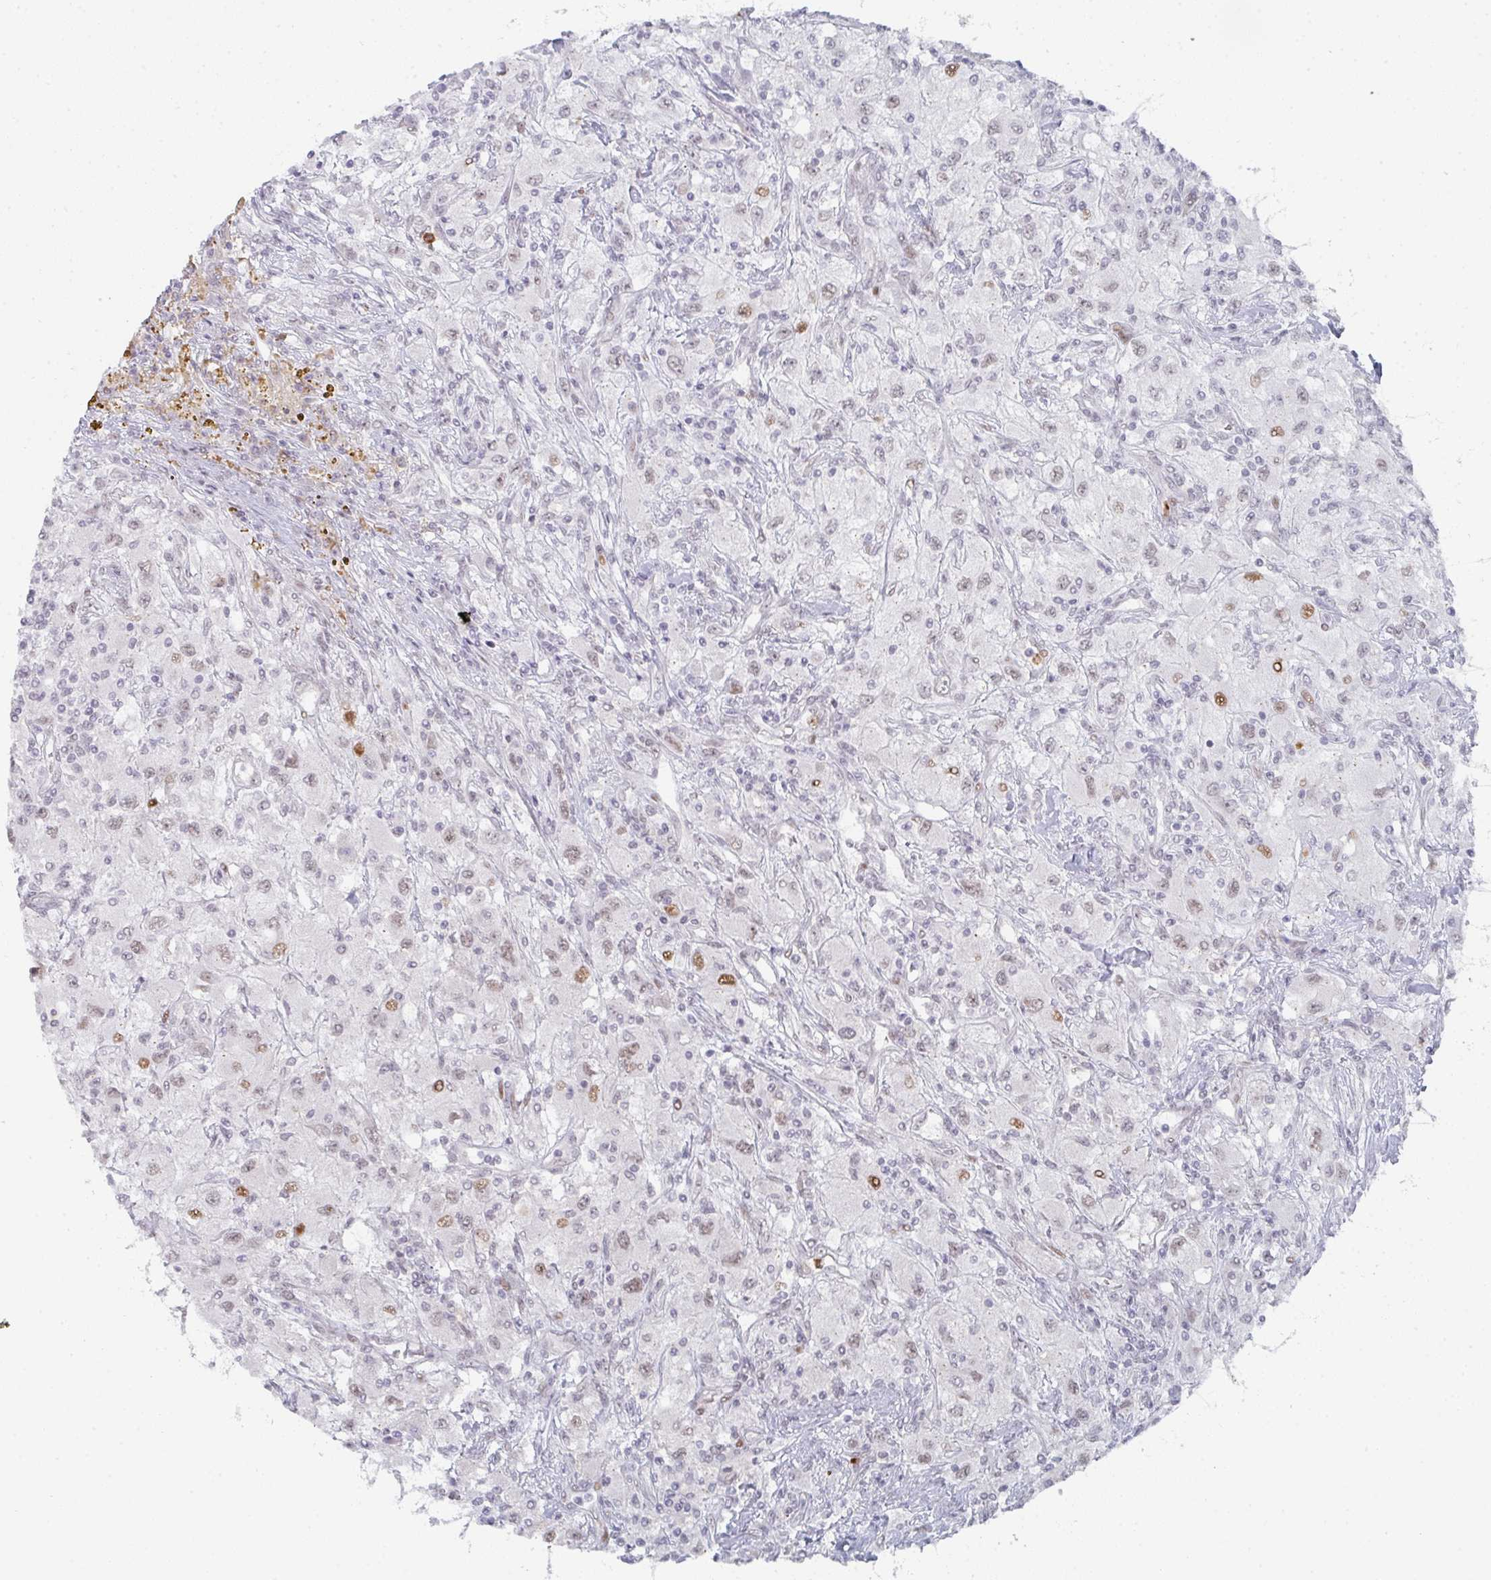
{"staining": {"intensity": "moderate", "quantity": "<25%", "location": "nuclear"}, "tissue": "renal cancer", "cell_type": "Tumor cells", "image_type": "cancer", "snomed": [{"axis": "morphology", "description": "Adenocarcinoma, NOS"}, {"axis": "topography", "description": "Kidney"}], "caption": "IHC micrograph of renal cancer (adenocarcinoma) stained for a protein (brown), which demonstrates low levels of moderate nuclear positivity in approximately <25% of tumor cells.", "gene": "LIN54", "patient": {"sex": "female", "age": 67}}